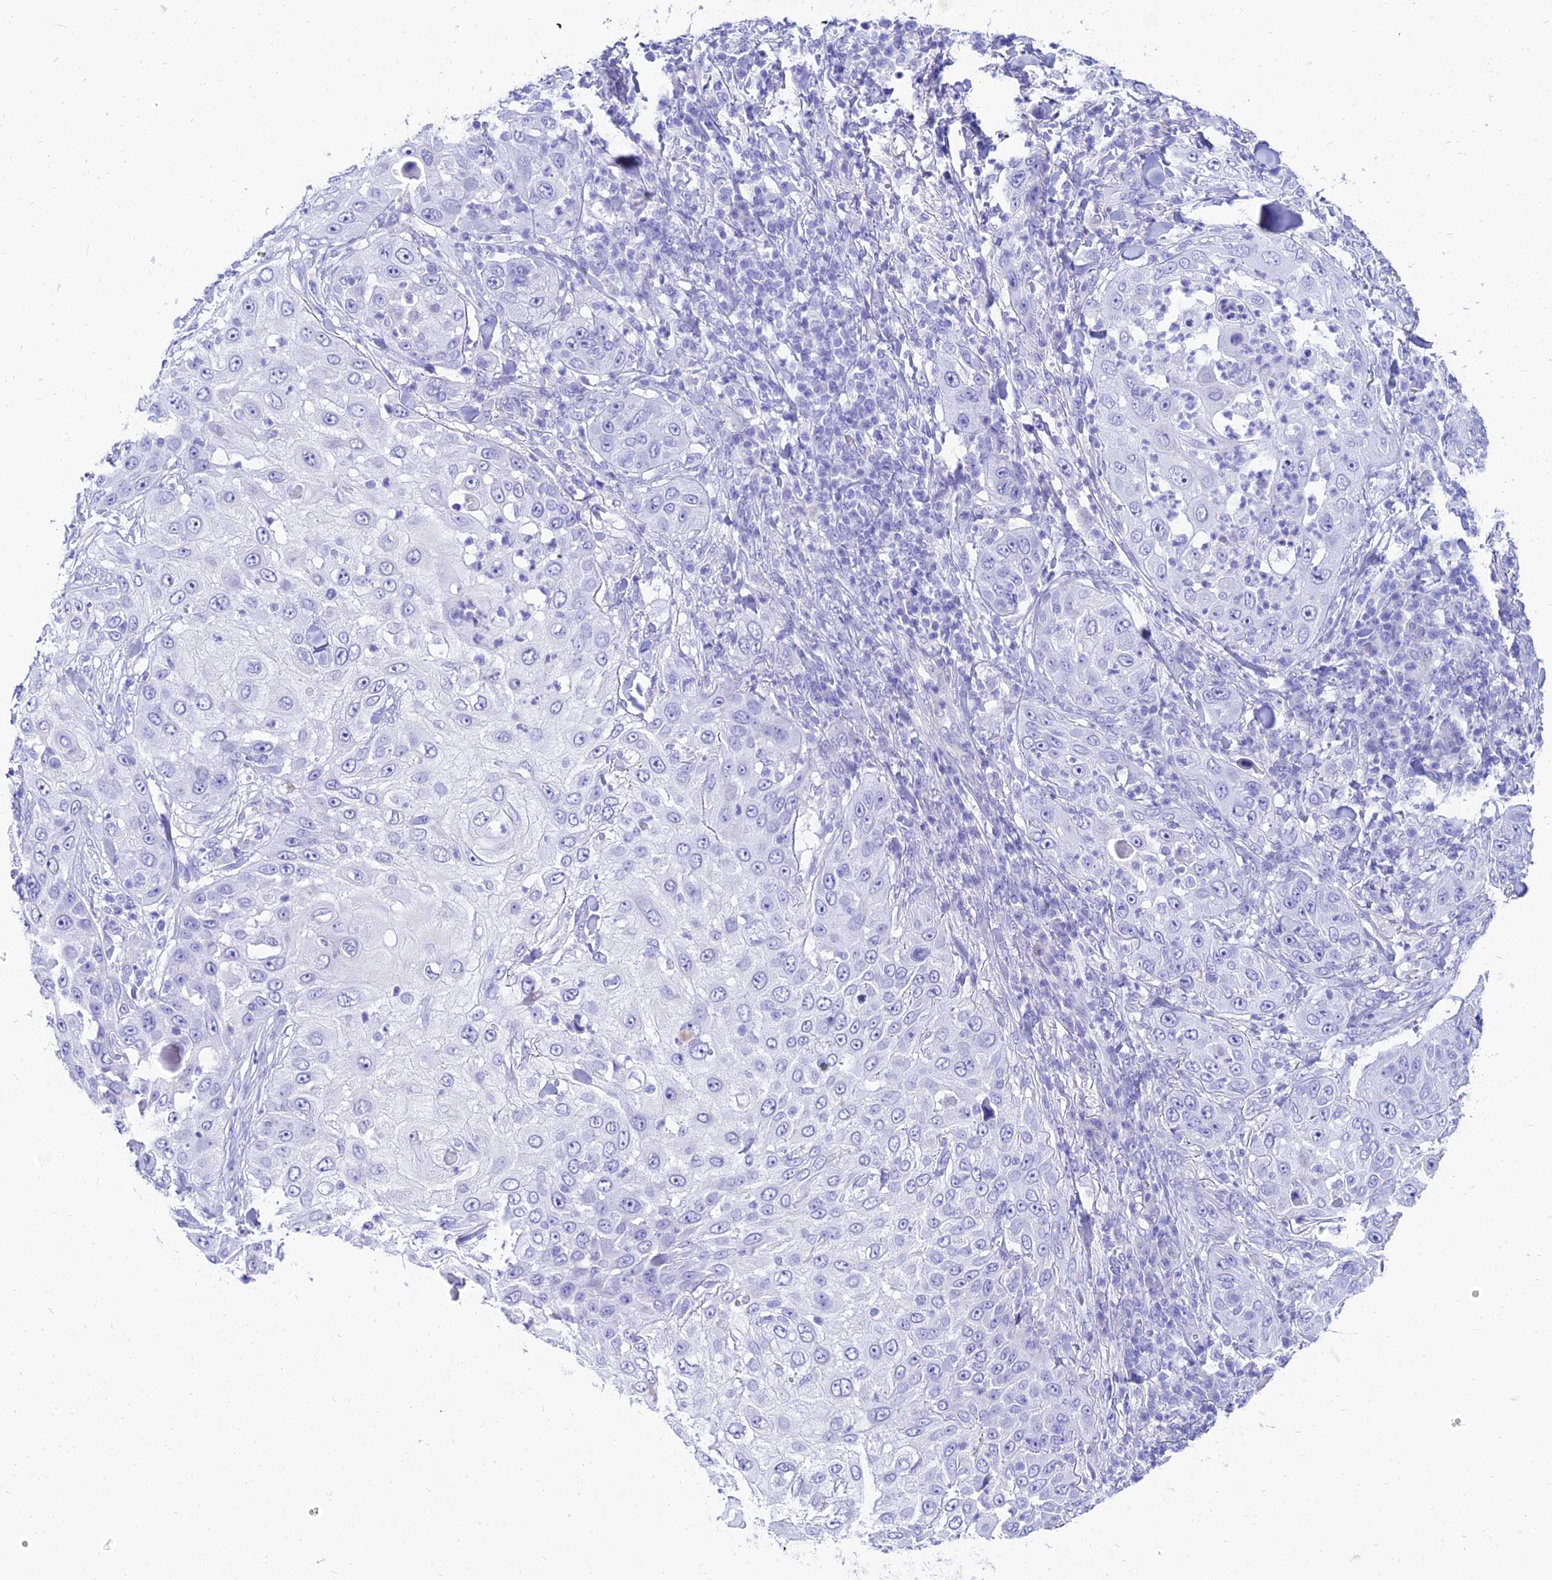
{"staining": {"intensity": "negative", "quantity": "none", "location": "none"}, "tissue": "skin cancer", "cell_type": "Tumor cells", "image_type": "cancer", "snomed": [{"axis": "morphology", "description": "Squamous cell carcinoma, NOS"}, {"axis": "topography", "description": "Skin"}], "caption": "IHC image of neoplastic tissue: human skin cancer (squamous cell carcinoma) stained with DAB demonstrates no significant protein expression in tumor cells.", "gene": "TAC3", "patient": {"sex": "female", "age": 44}}